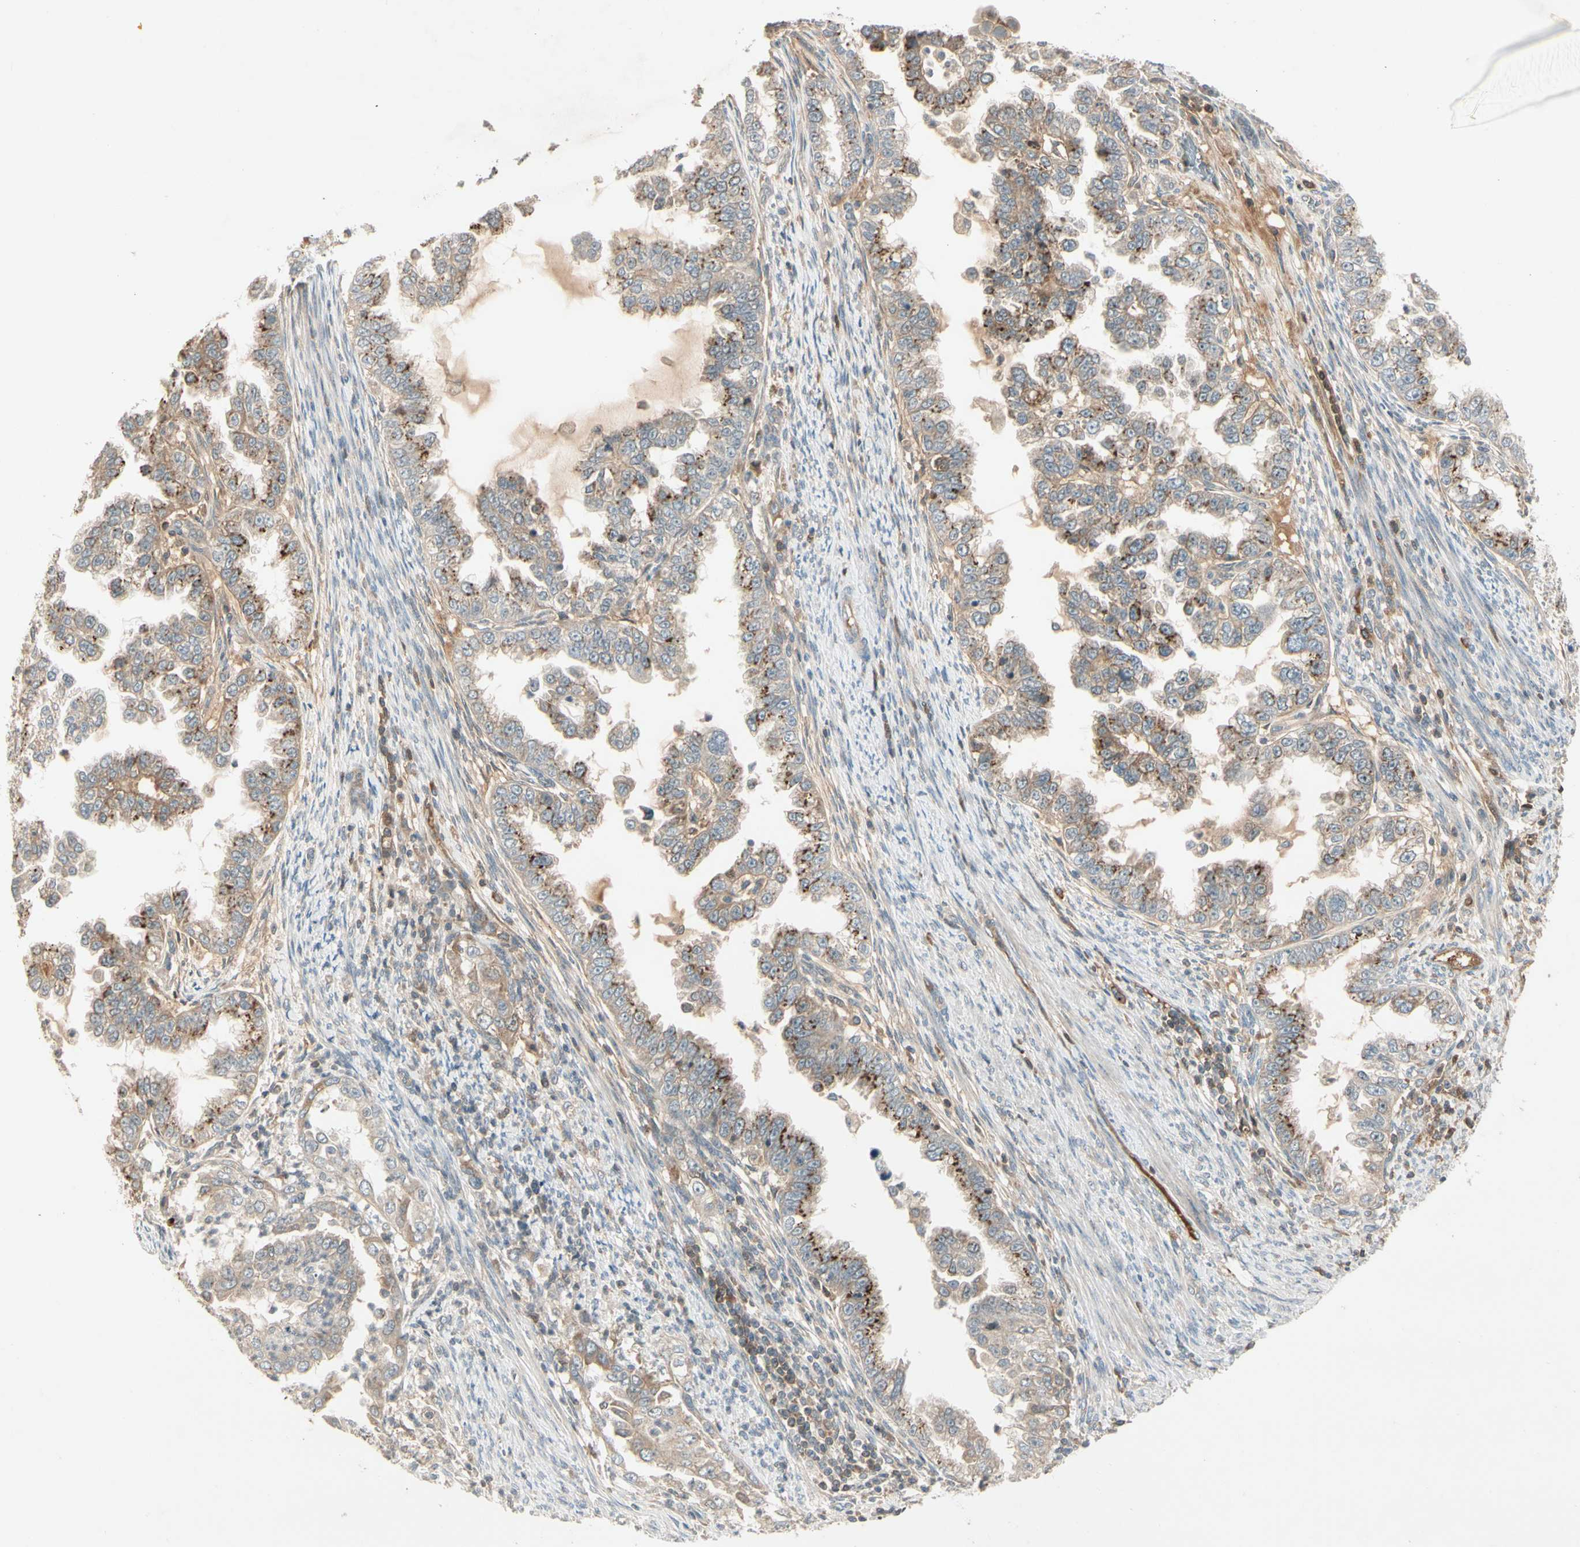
{"staining": {"intensity": "moderate", "quantity": ">75%", "location": "cytoplasmic/membranous"}, "tissue": "endometrial cancer", "cell_type": "Tumor cells", "image_type": "cancer", "snomed": [{"axis": "morphology", "description": "Adenocarcinoma, NOS"}, {"axis": "topography", "description": "Endometrium"}], "caption": "Human endometrial cancer (adenocarcinoma) stained with a brown dye displays moderate cytoplasmic/membranous positive staining in approximately >75% of tumor cells.", "gene": "ICAM5", "patient": {"sex": "female", "age": 85}}